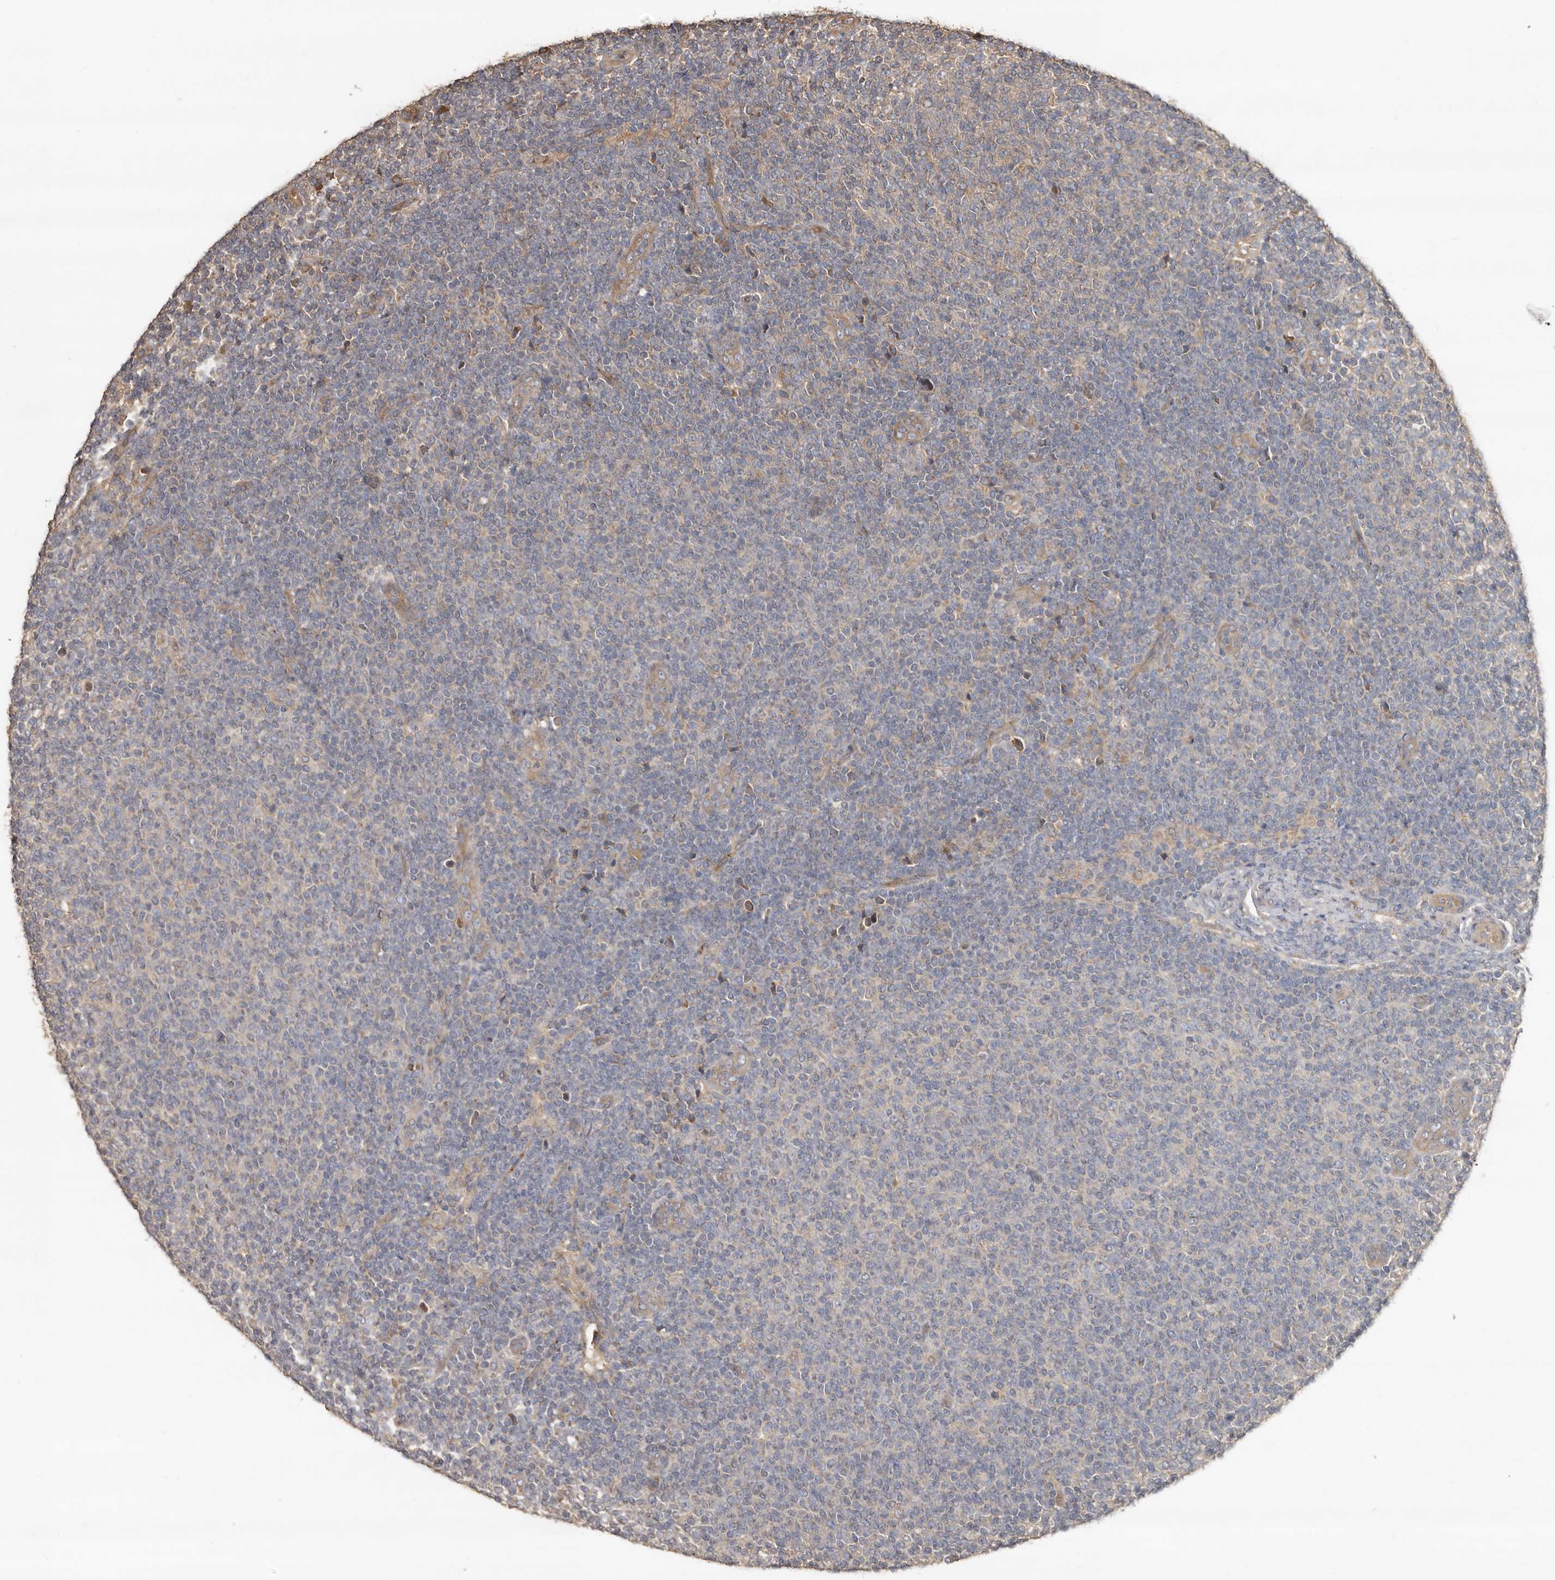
{"staining": {"intensity": "negative", "quantity": "none", "location": "none"}, "tissue": "lymphoma", "cell_type": "Tumor cells", "image_type": "cancer", "snomed": [{"axis": "morphology", "description": "Malignant lymphoma, non-Hodgkin's type, Low grade"}, {"axis": "topography", "description": "Lymph node"}], "caption": "The immunohistochemistry histopathology image has no significant expression in tumor cells of lymphoma tissue.", "gene": "FLCN", "patient": {"sex": "male", "age": 66}}